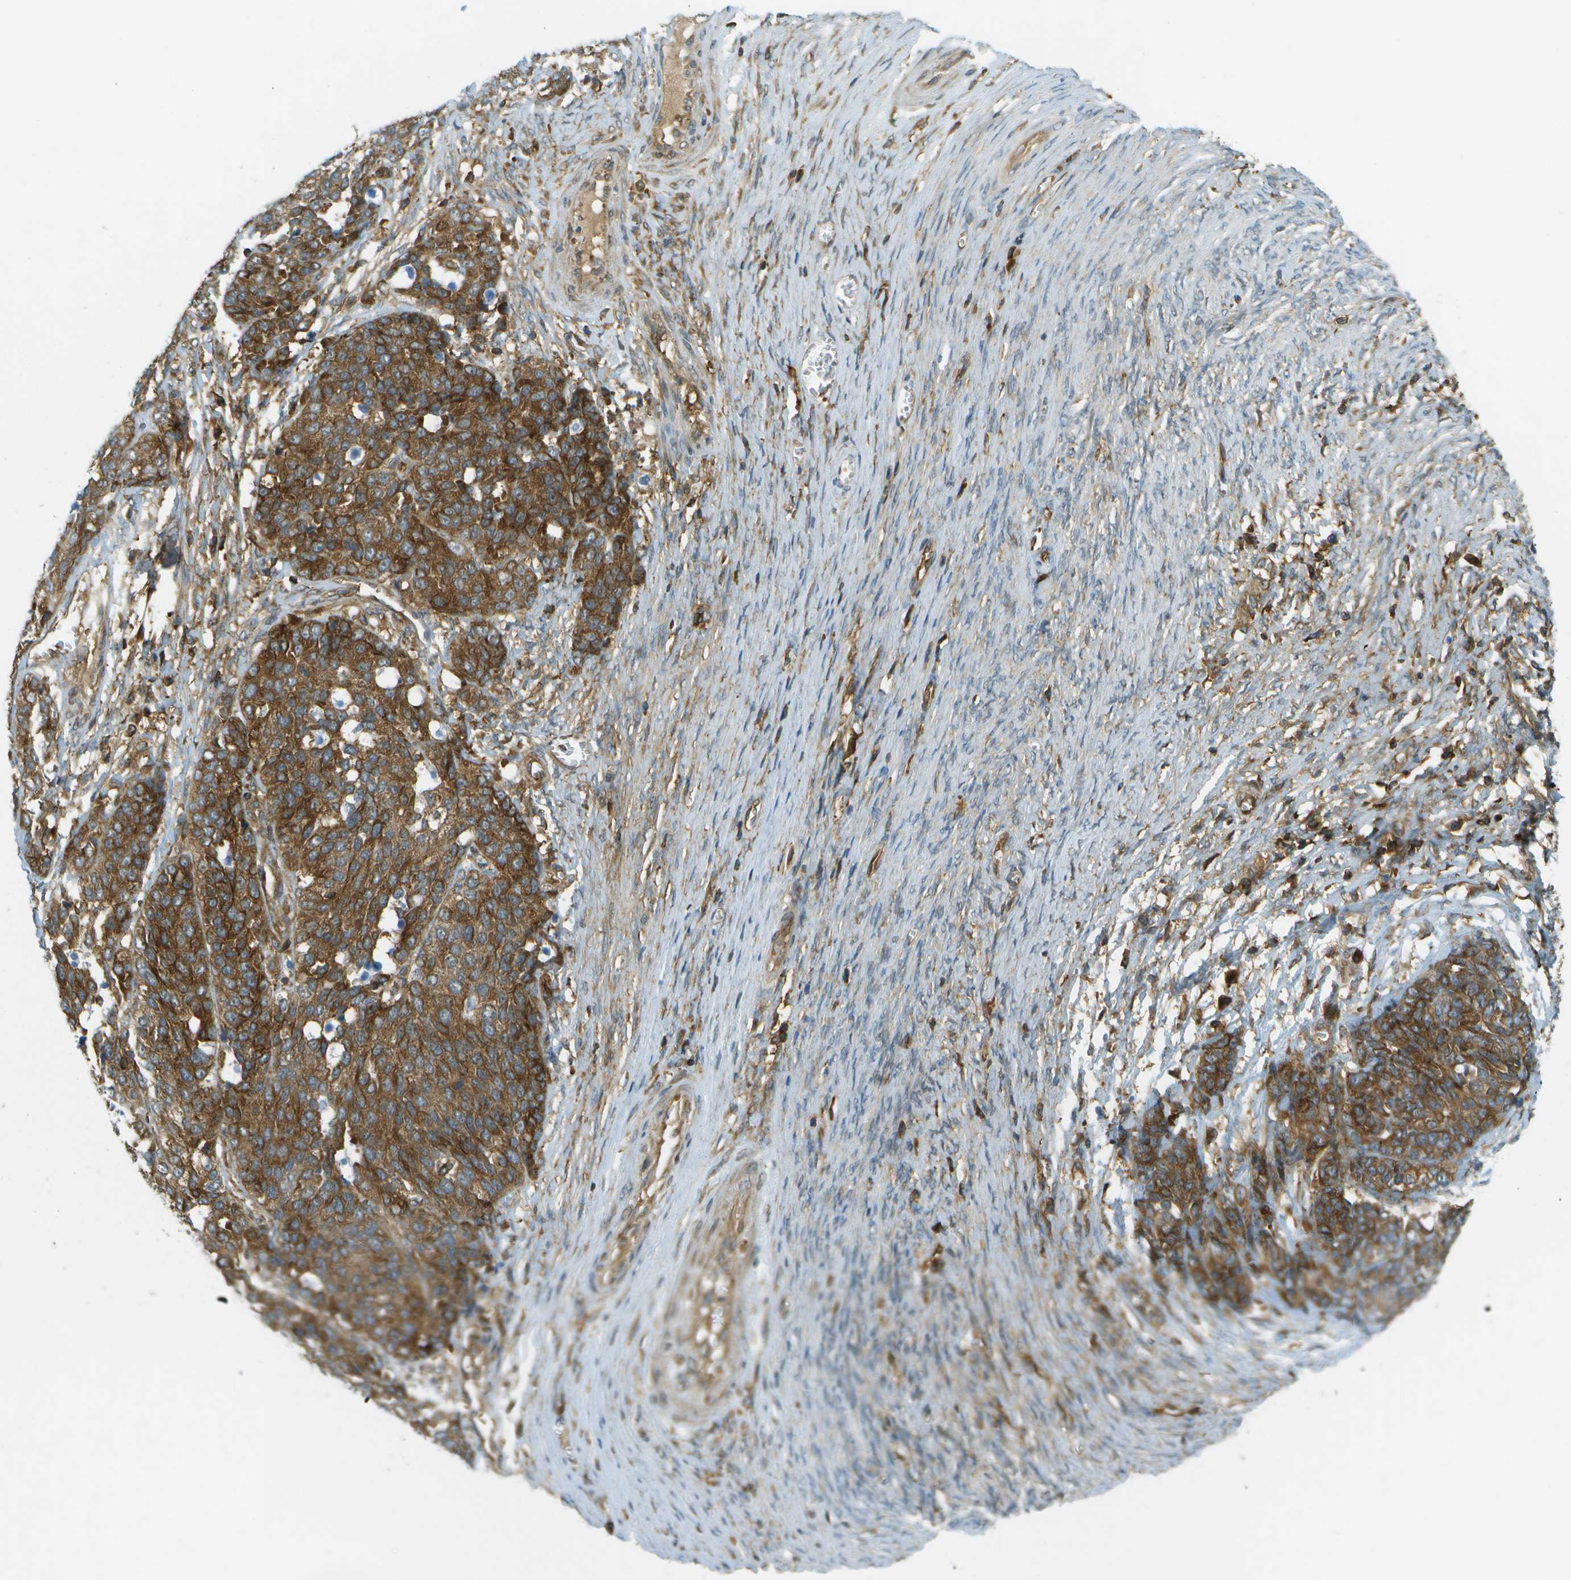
{"staining": {"intensity": "strong", "quantity": ">75%", "location": "cytoplasmic/membranous"}, "tissue": "ovarian cancer", "cell_type": "Tumor cells", "image_type": "cancer", "snomed": [{"axis": "morphology", "description": "Cystadenocarcinoma, serous, NOS"}, {"axis": "topography", "description": "Ovary"}], "caption": "A micrograph of human ovarian cancer (serous cystadenocarcinoma) stained for a protein shows strong cytoplasmic/membranous brown staining in tumor cells. The protein is shown in brown color, while the nuclei are stained blue.", "gene": "TMTC1", "patient": {"sex": "female", "age": 44}}